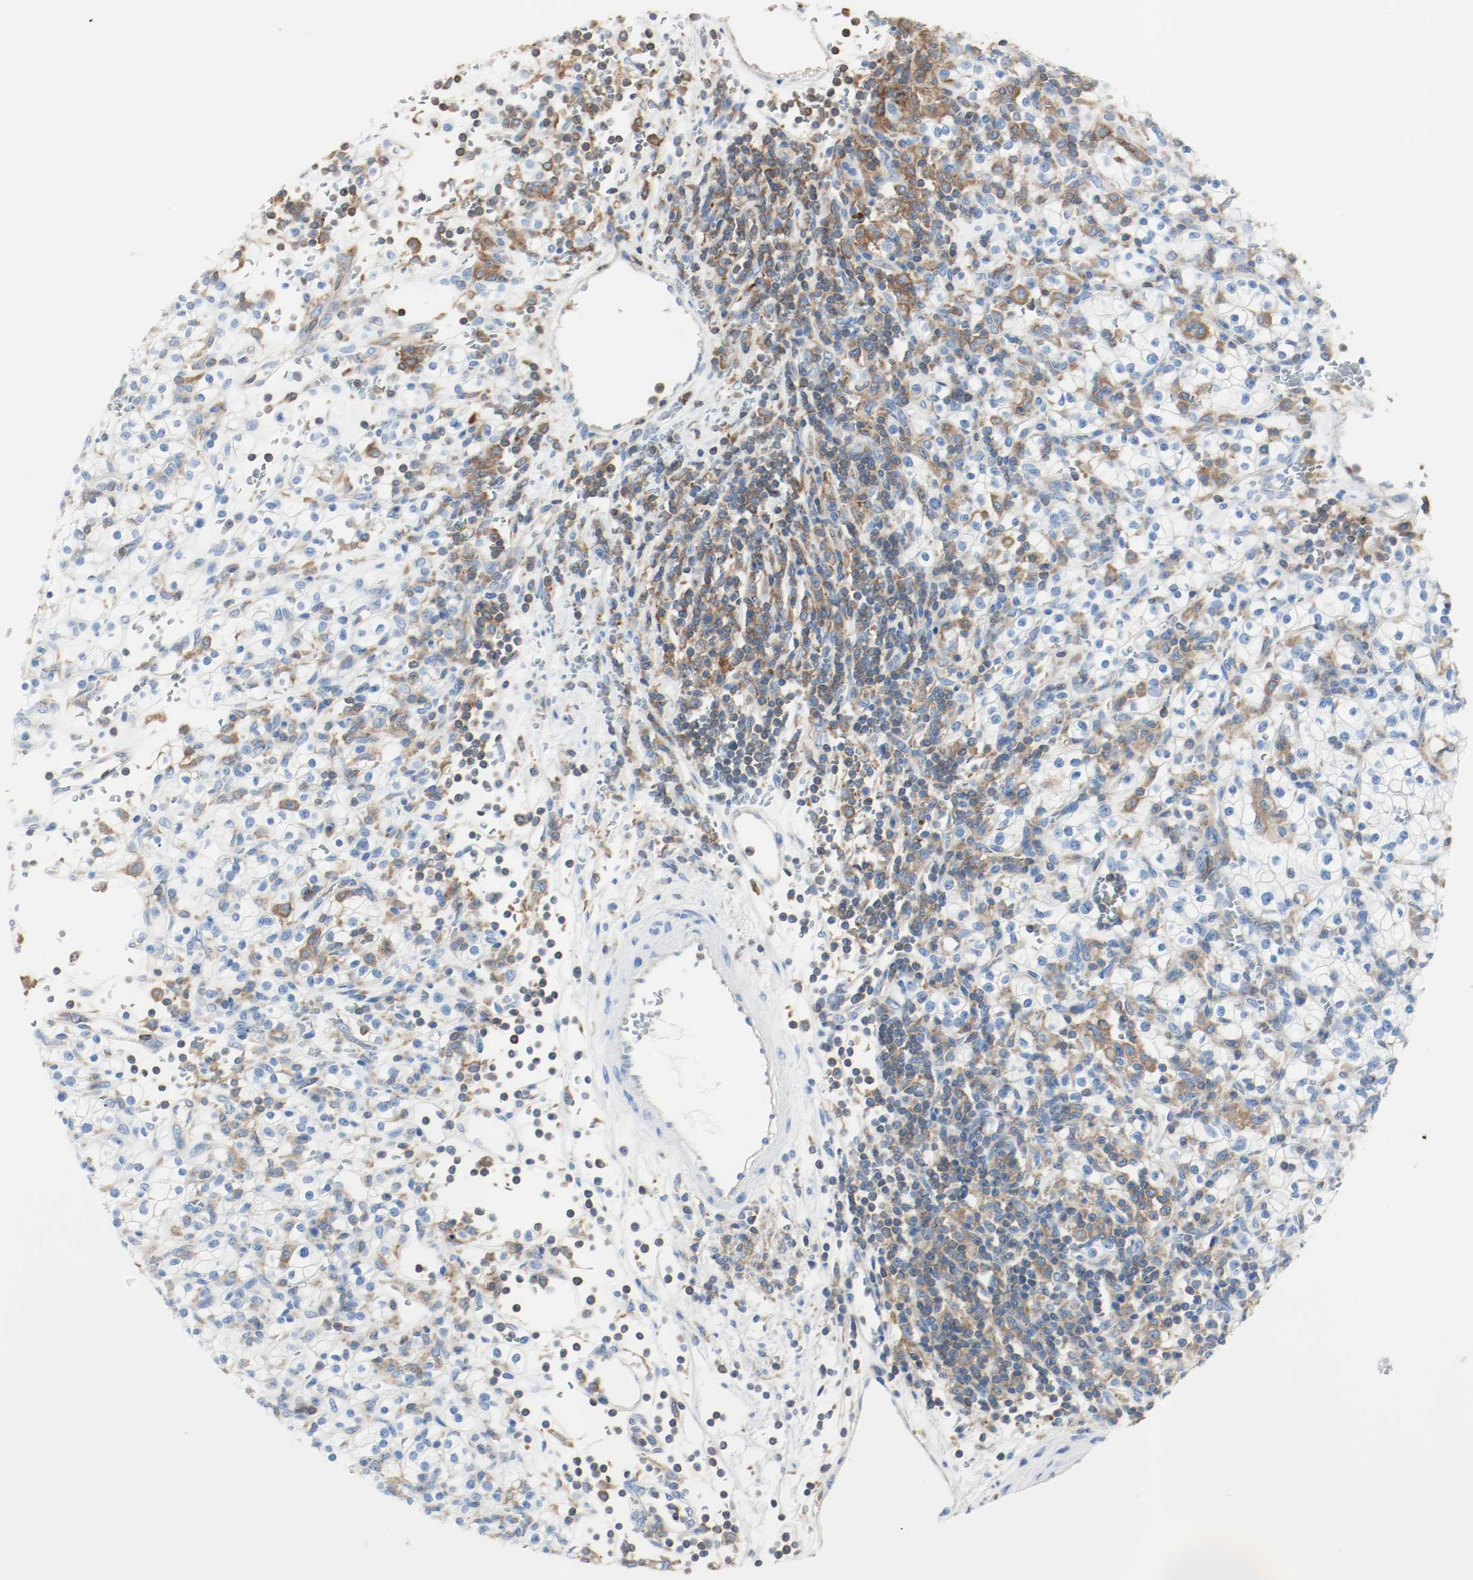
{"staining": {"intensity": "negative", "quantity": "none", "location": "none"}, "tissue": "renal cancer", "cell_type": "Tumor cells", "image_type": "cancer", "snomed": [{"axis": "morphology", "description": "Normal tissue, NOS"}, {"axis": "morphology", "description": "Adenocarcinoma, NOS"}, {"axis": "topography", "description": "Kidney"}], "caption": "Immunohistochemistry histopathology image of renal adenocarcinoma stained for a protein (brown), which reveals no staining in tumor cells.", "gene": "ARPC1B", "patient": {"sex": "female", "age": 55}}